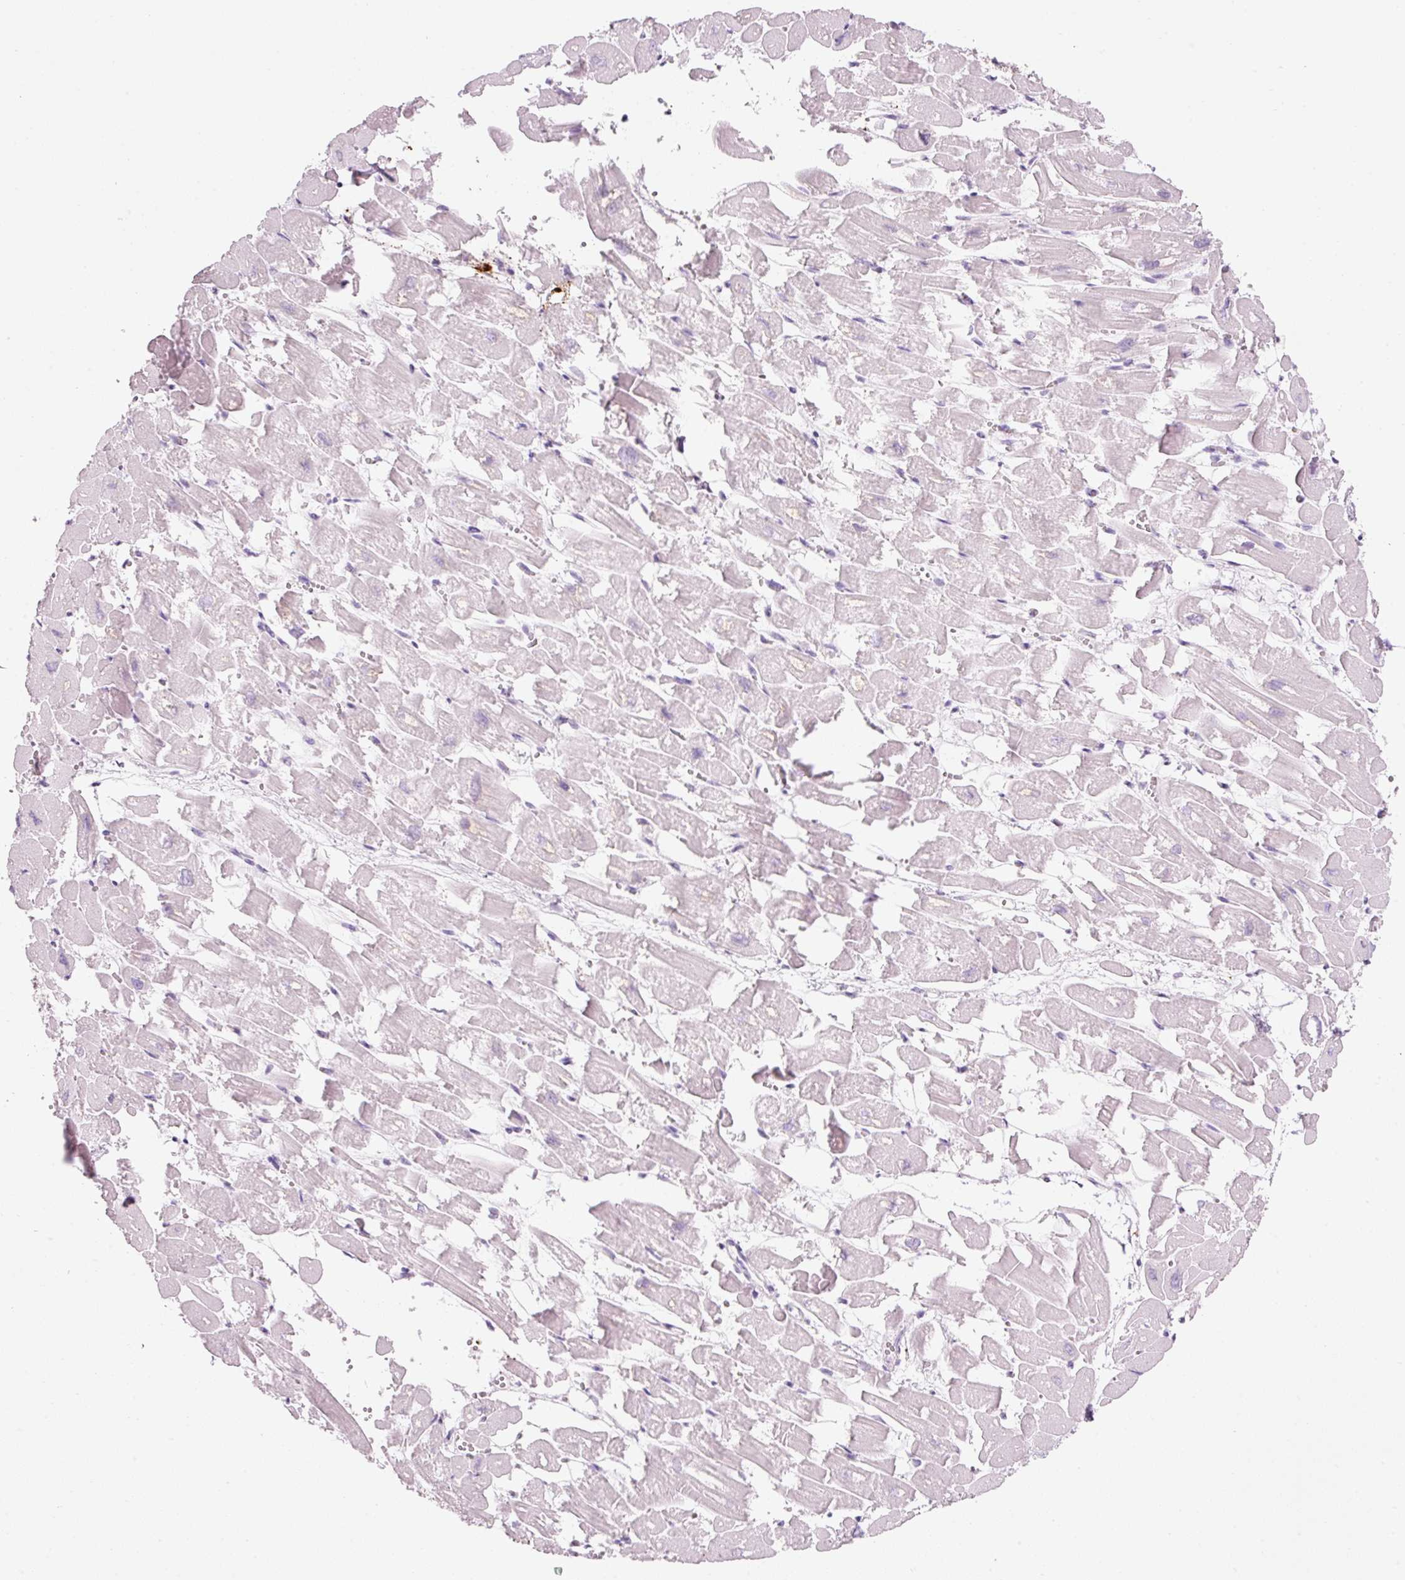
{"staining": {"intensity": "negative", "quantity": "none", "location": "none"}, "tissue": "heart muscle", "cell_type": "Cardiomyocytes", "image_type": "normal", "snomed": [{"axis": "morphology", "description": "Normal tissue, NOS"}, {"axis": "topography", "description": "Heart"}], "caption": "Immunohistochemistry histopathology image of benign human heart muscle stained for a protein (brown), which demonstrates no staining in cardiomyocytes. The staining is performed using DAB brown chromogen with nuclei counter-stained in using hematoxylin.", "gene": "CMA1", "patient": {"sex": "male", "age": 54}}